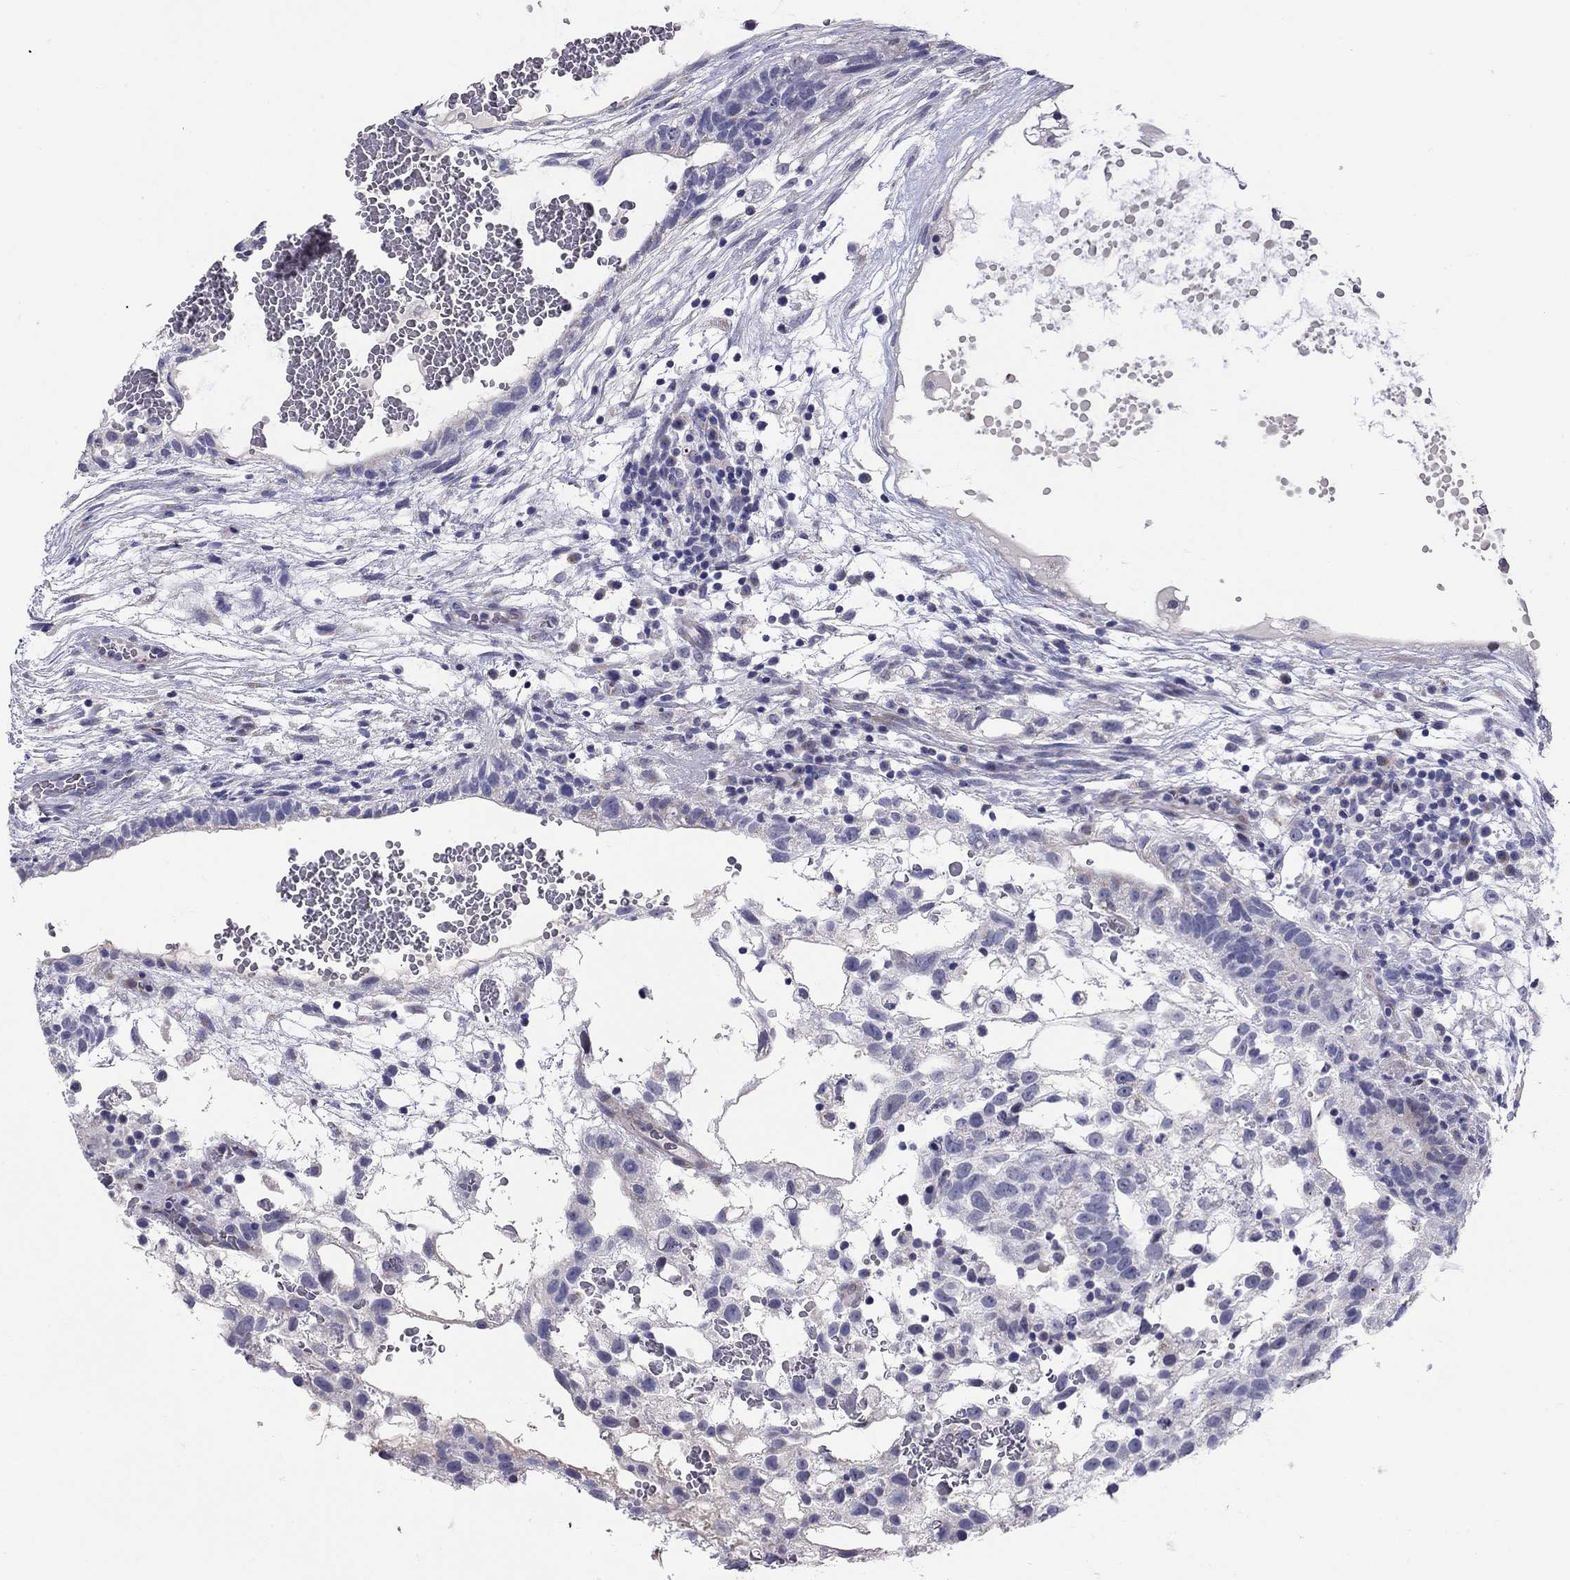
{"staining": {"intensity": "negative", "quantity": "none", "location": "none"}, "tissue": "testis cancer", "cell_type": "Tumor cells", "image_type": "cancer", "snomed": [{"axis": "morphology", "description": "Normal tissue, NOS"}, {"axis": "morphology", "description": "Carcinoma, Embryonal, NOS"}, {"axis": "topography", "description": "Testis"}], "caption": "This is an immunohistochemistry image of human testis cancer. There is no staining in tumor cells.", "gene": "C8orf88", "patient": {"sex": "male", "age": 32}}